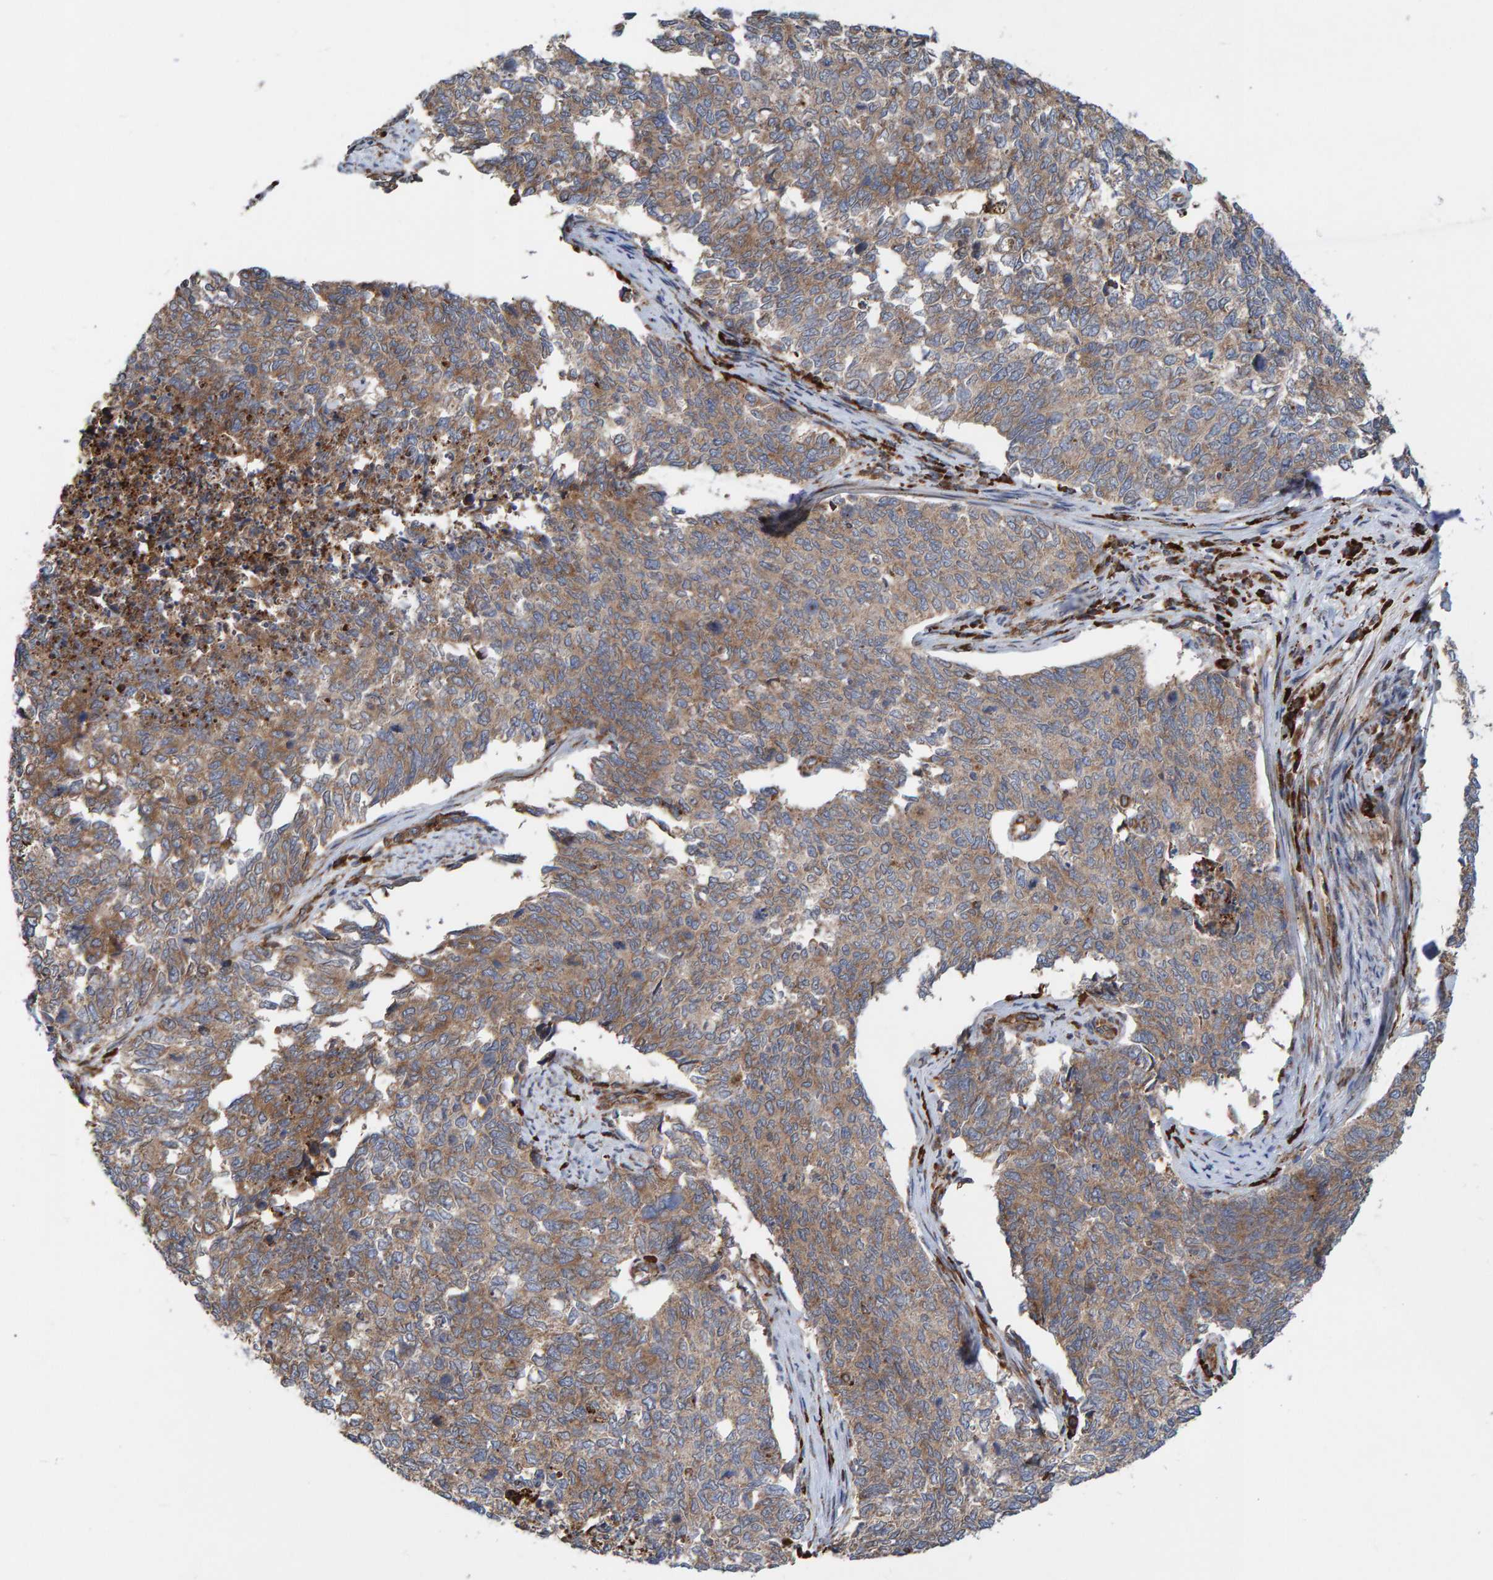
{"staining": {"intensity": "weak", "quantity": ">75%", "location": "cytoplasmic/membranous"}, "tissue": "cervical cancer", "cell_type": "Tumor cells", "image_type": "cancer", "snomed": [{"axis": "morphology", "description": "Squamous cell carcinoma, NOS"}, {"axis": "topography", "description": "Cervix"}], "caption": "This is an image of IHC staining of cervical cancer (squamous cell carcinoma), which shows weak positivity in the cytoplasmic/membranous of tumor cells.", "gene": "KIAA0753", "patient": {"sex": "female", "age": 63}}